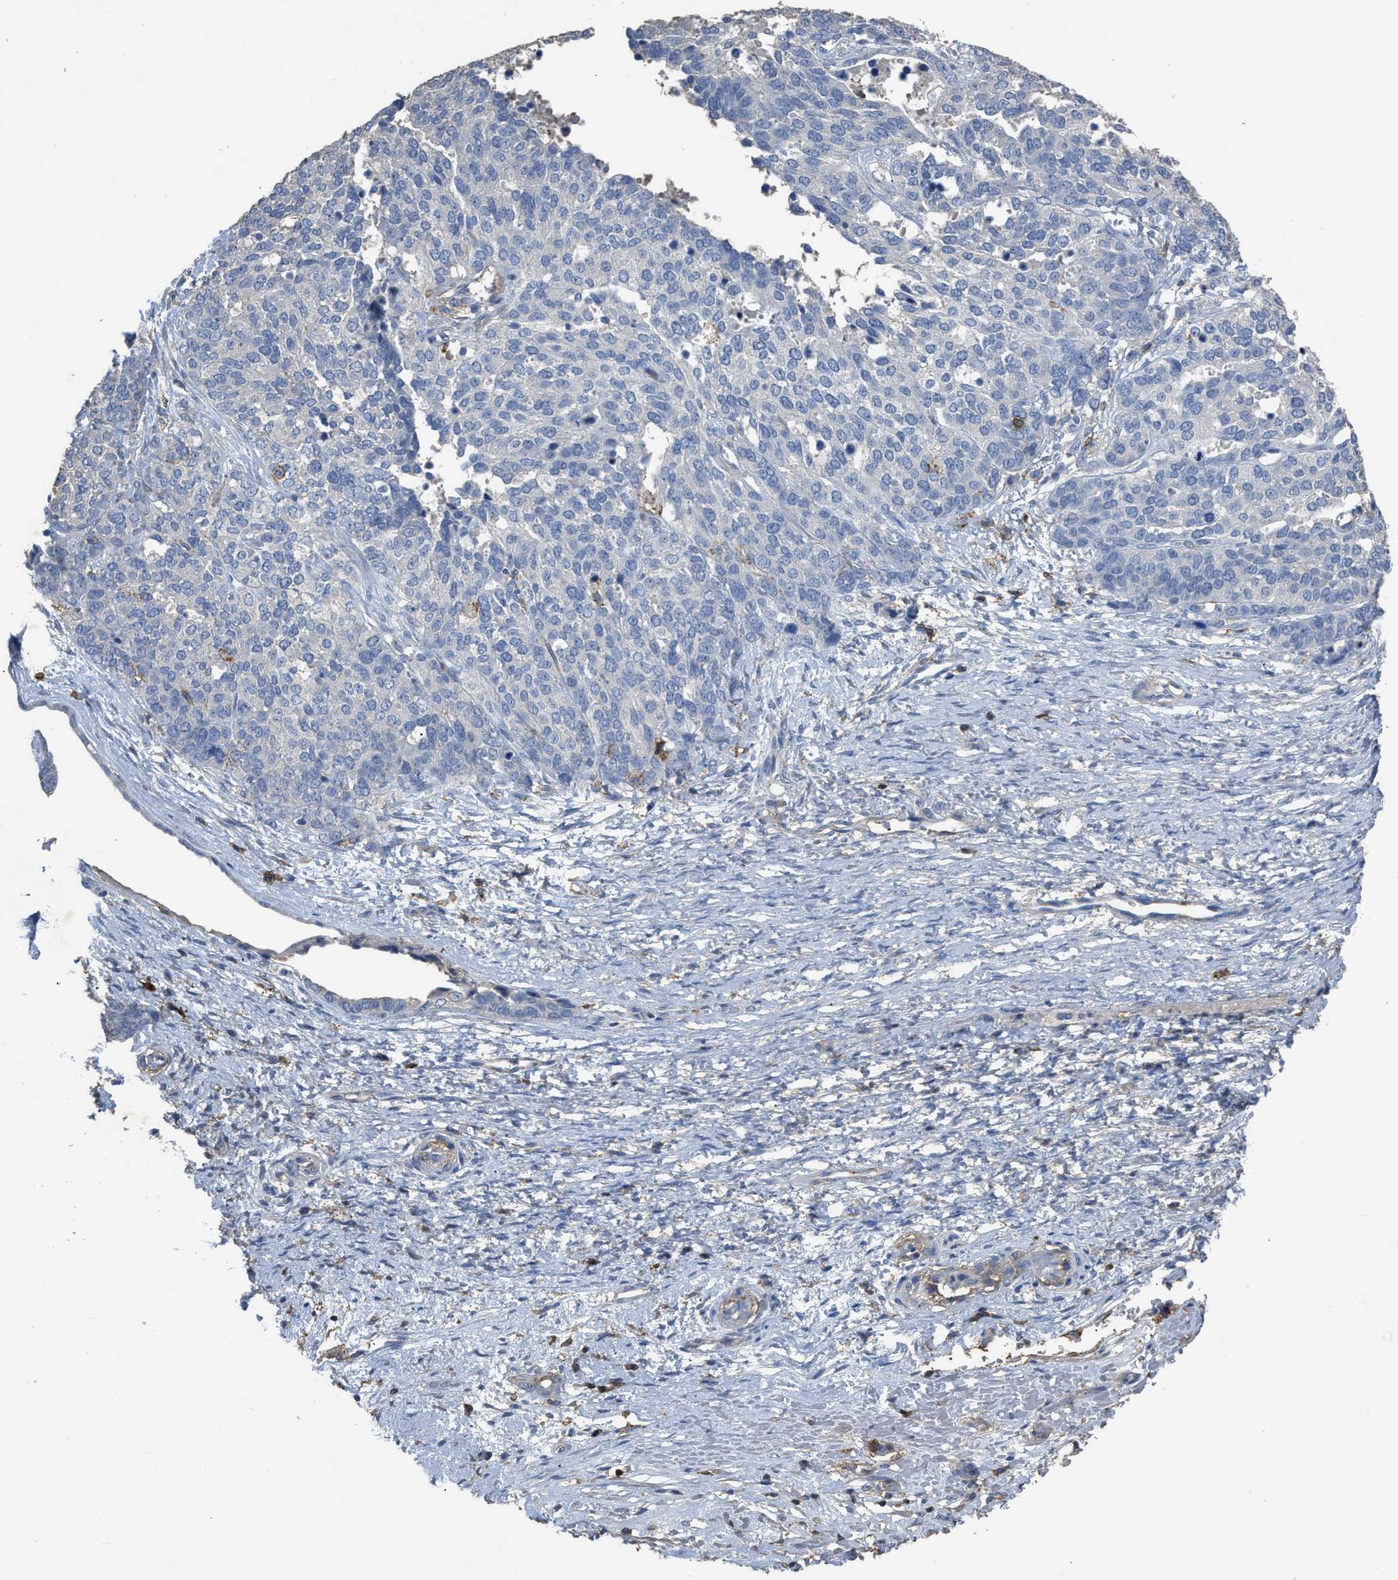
{"staining": {"intensity": "negative", "quantity": "none", "location": "none"}, "tissue": "ovarian cancer", "cell_type": "Tumor cells", "image_type": "cancer", "snomed": [{"axis": "morphology", "description": "Cystadenocarcinoma, serous, NOS"}, {"axis": "topography", "description": "Ovary"}], "caption": "Tumor cells are negative for brown protein staining in ovarian serous cystadenocarcinoma.", "gene": "OR51E1", "patient": {"sex": "female", "age": 44}}